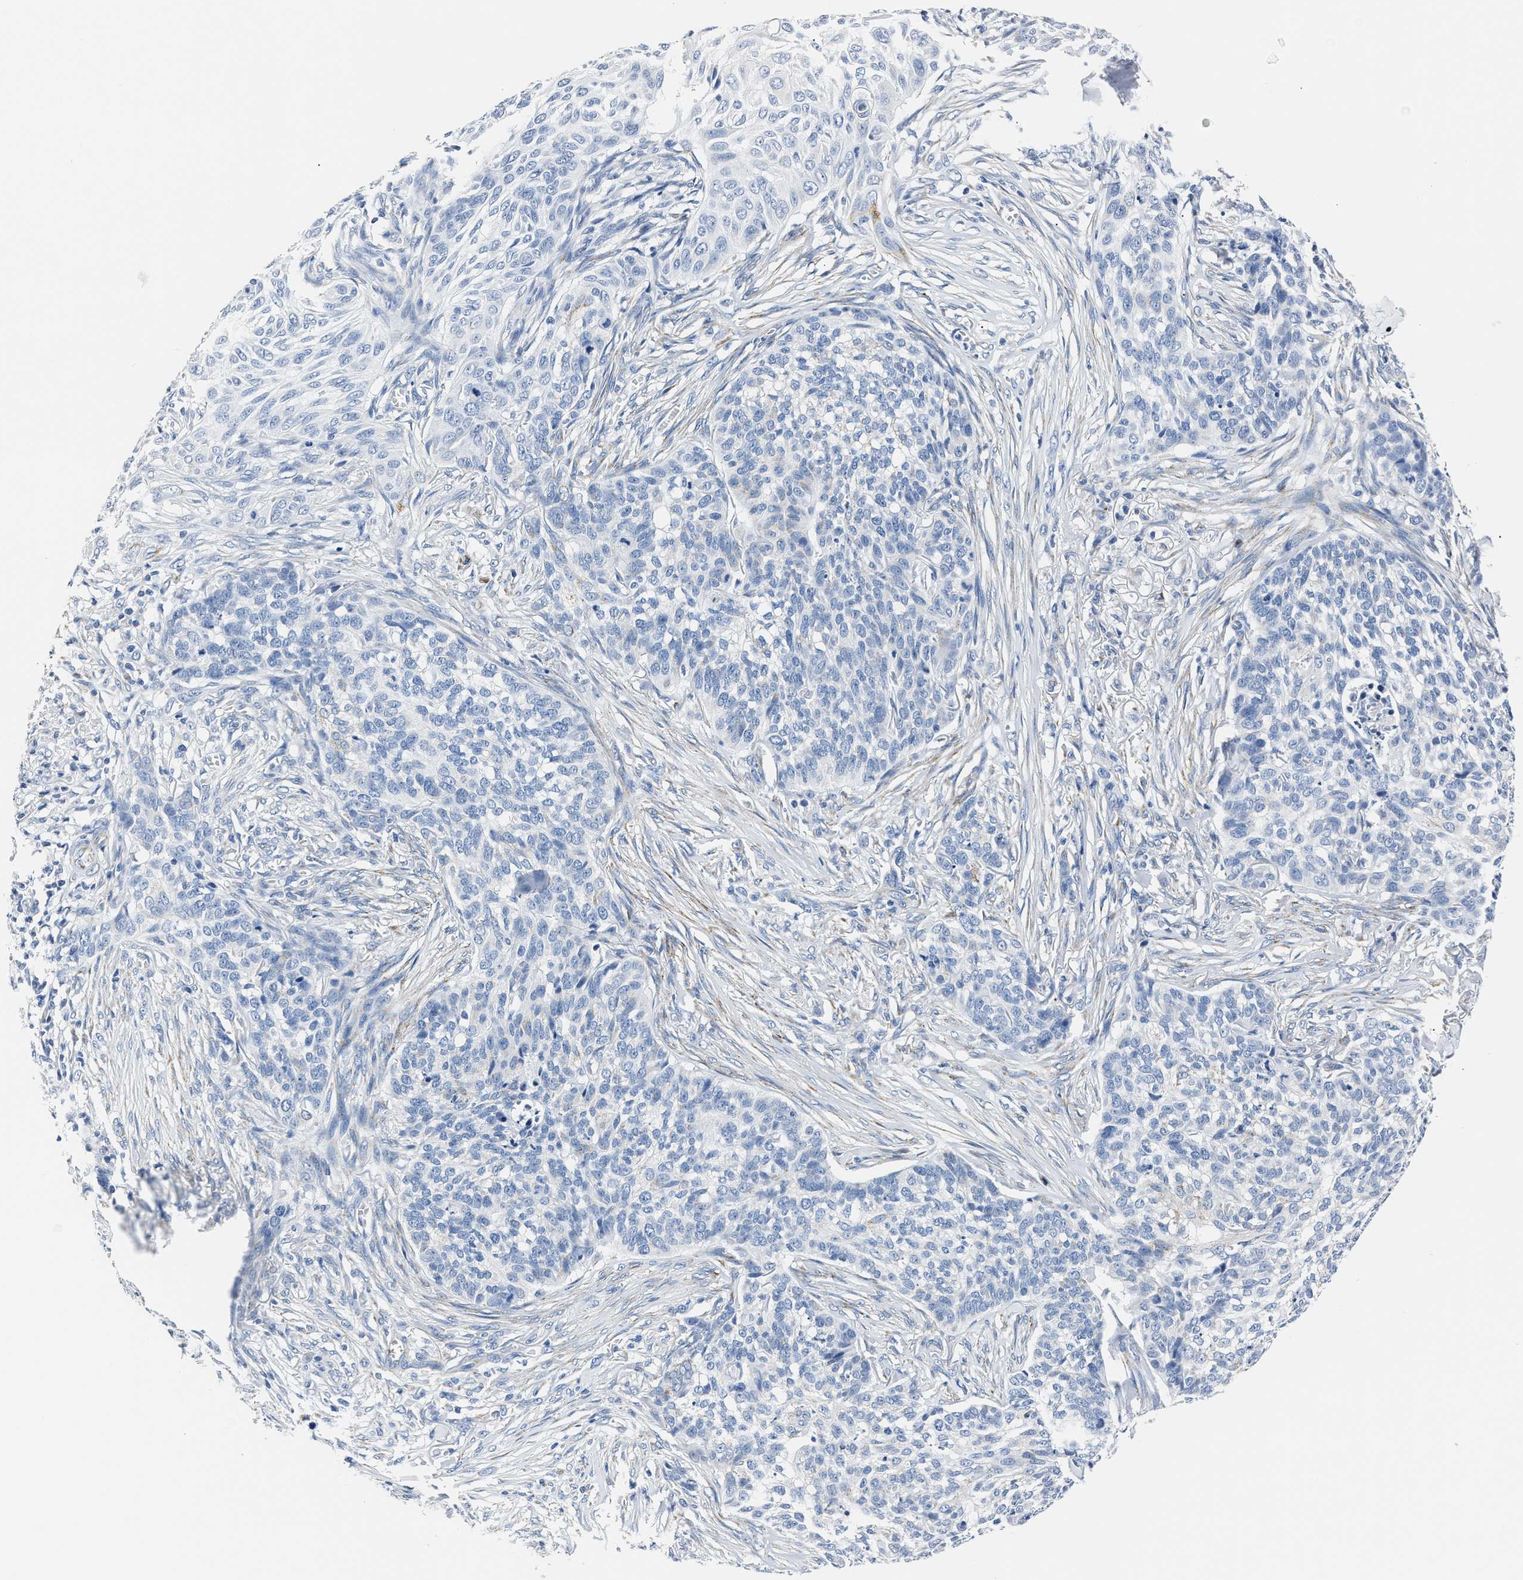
{"staining": {"intensity": "negative", "quantity": "none", "location": "none"}, "tissue": "skin cancer", "cell_type": "Tumor cells", "image_type": "cancer", "snomed": [{"axis": "morphology", "description": "Basal cell carcinoma"}, {"axis": "topography", "description": "Skin"}], "caption": "Immunohistochemical staining of basal cell carcinoma (skin) demonstrates no significant staining in tumor cells.", "gene": "AMACR", "patient": {"sex": "male", "age": 85}}